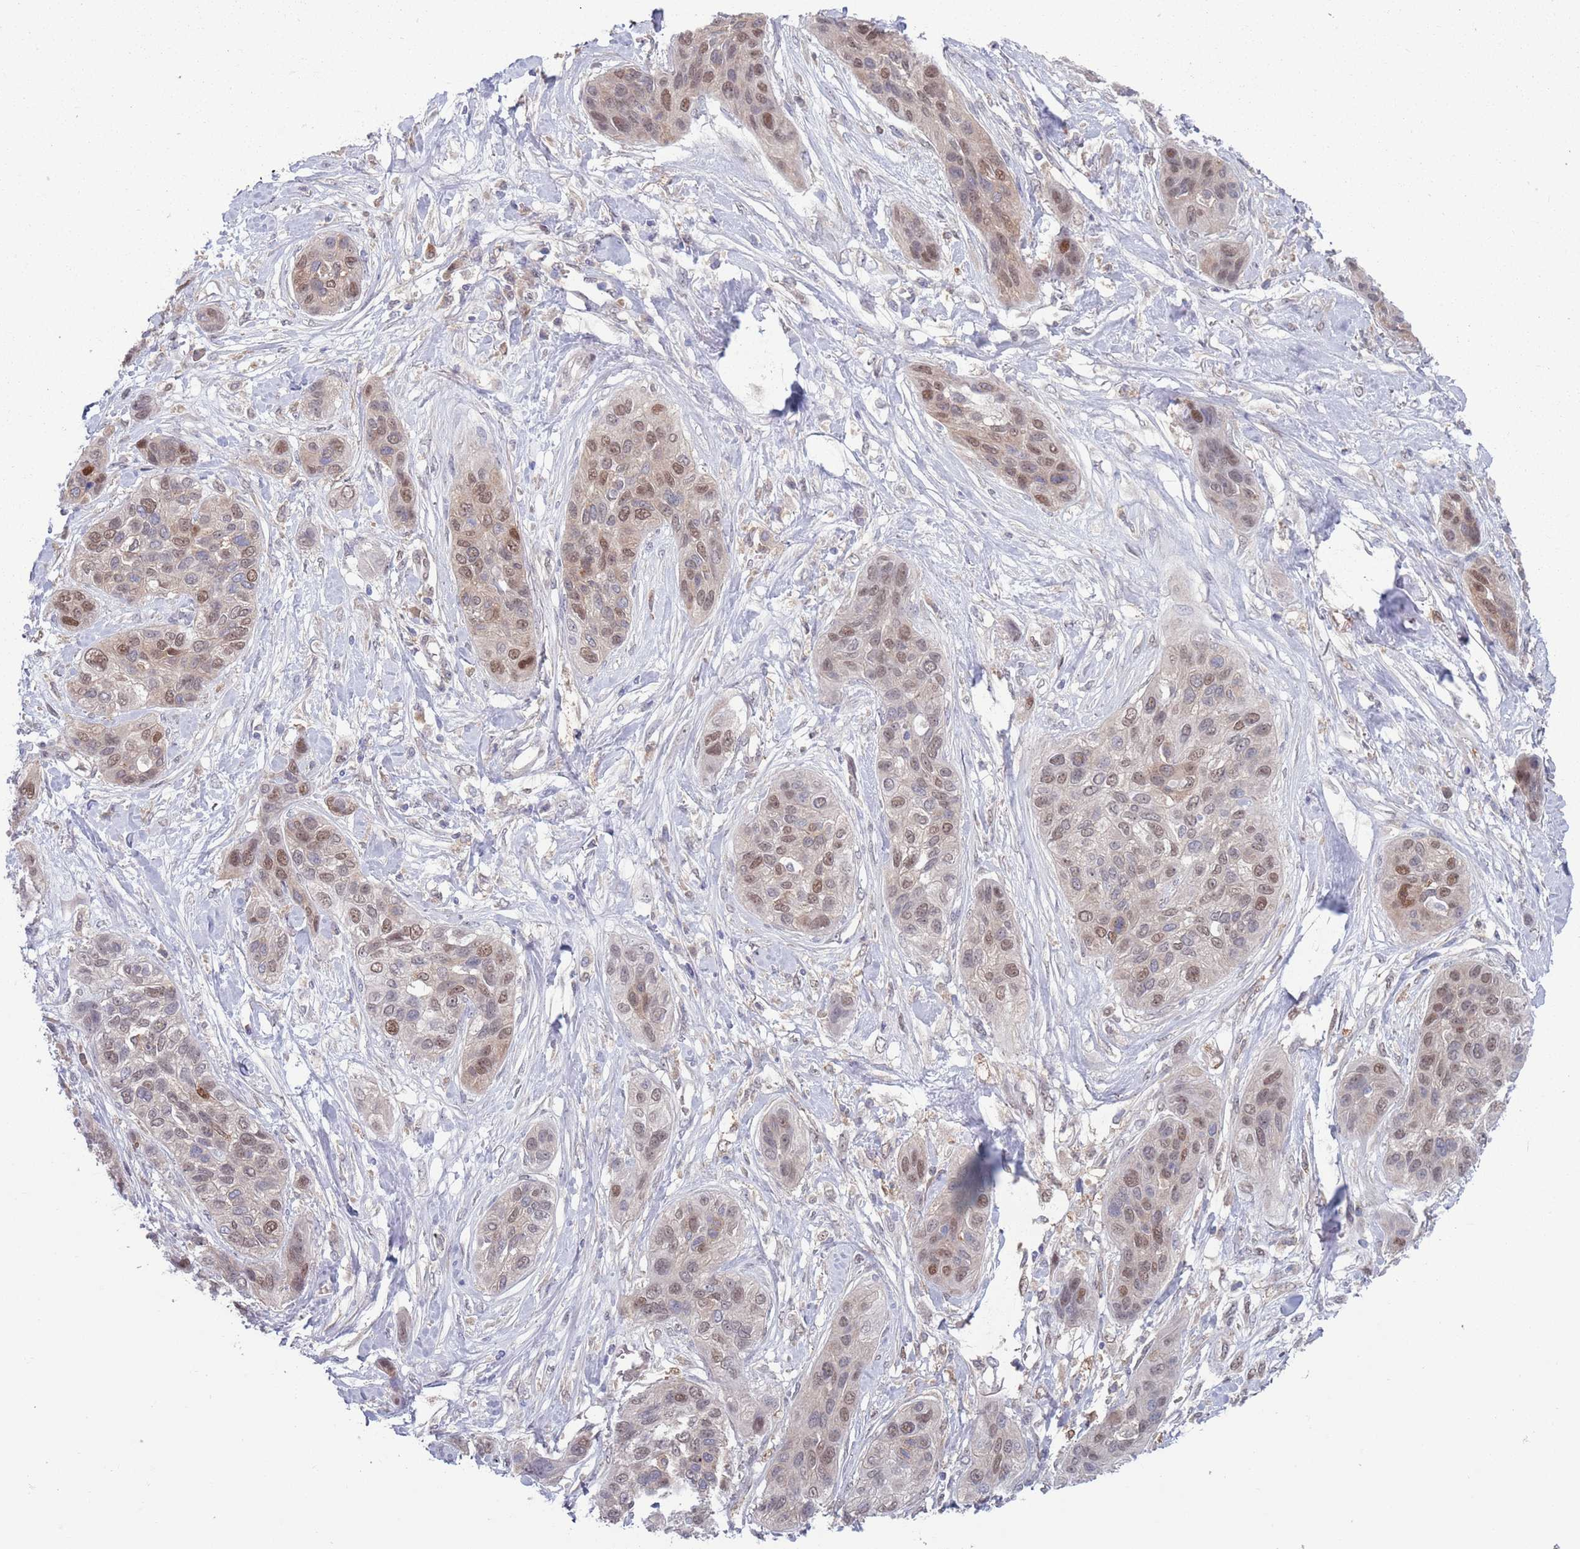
{"staining": {"intensity": "moderate", "quantity": ">75%", "location": "nuclear"}, "tissue": "lung cancer", "cell_type": "Tumor cells", "image_type": "cancer", "snomed": [{"axis": "morphology", "description": "Squamous cell carcinoma, NOS"}, {"axis": "topography", "description": "Lung"}], "caption": "The photomicrograph displays immunohistochemical staining of lung cancer. There is moderate nuclear staining is seen in approximately >75% of tumor cells.", "gene": "CLNS1A", "patient": {"sex": "female", "age": 70}}